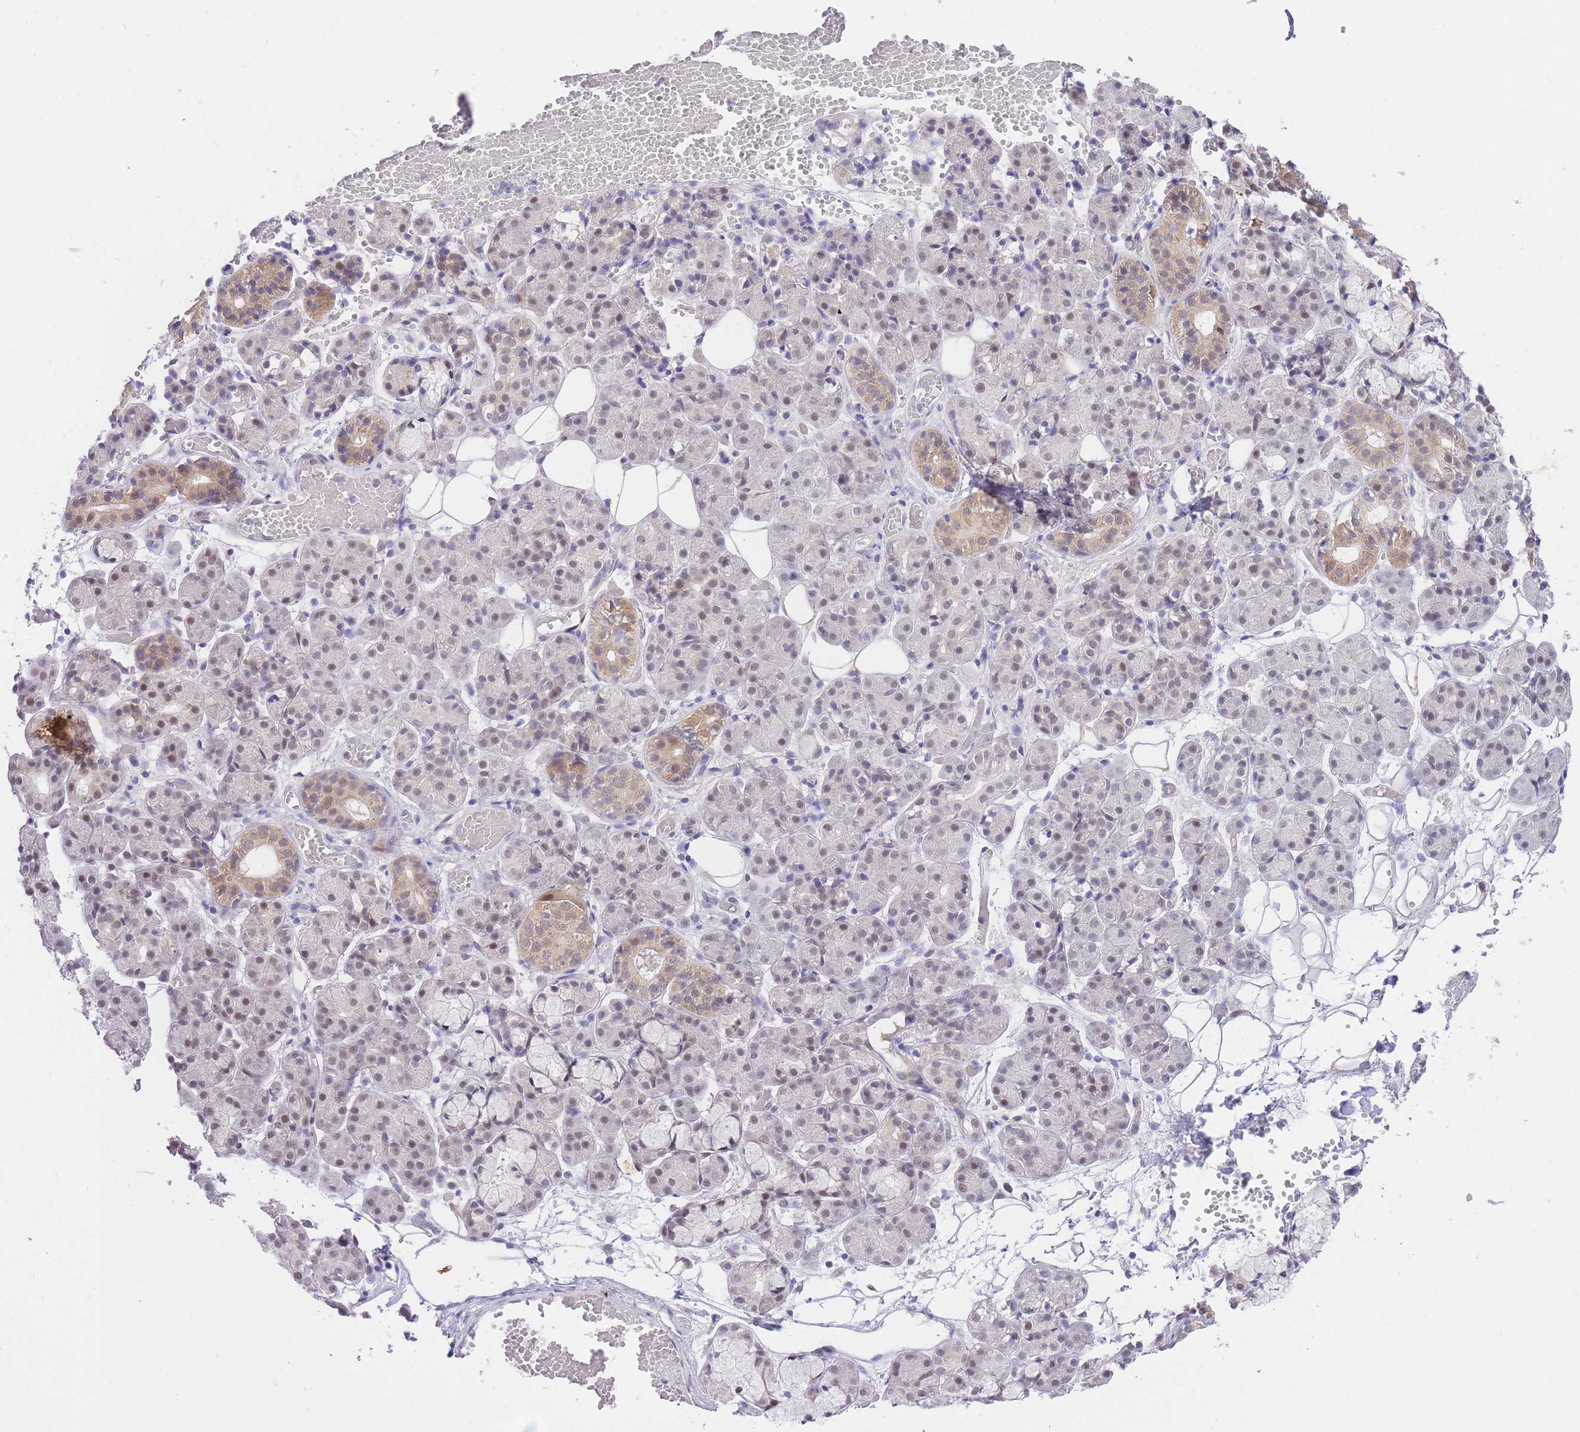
{"staining": {"intensity": "weak", "quantity": "25%-75%", "location": "cytoplasmic/membranous,nuclear"}, "tissue": "salivary gland", "cell_type": "Glandular cells", "image_type": "normal", "snomed": [{"axis": "morphology", "description": "Normal tissue, NOS"}, {"axis": "topography", "description": "Salivary gland"}], "caption": "A brown stain labels weak cytoplasmic/membranous,nuclear positivity of a protein in glandular cells of benign salivary gland.", "gene": "UBXN7", "patient": {"sex": "male", "age": 63}}